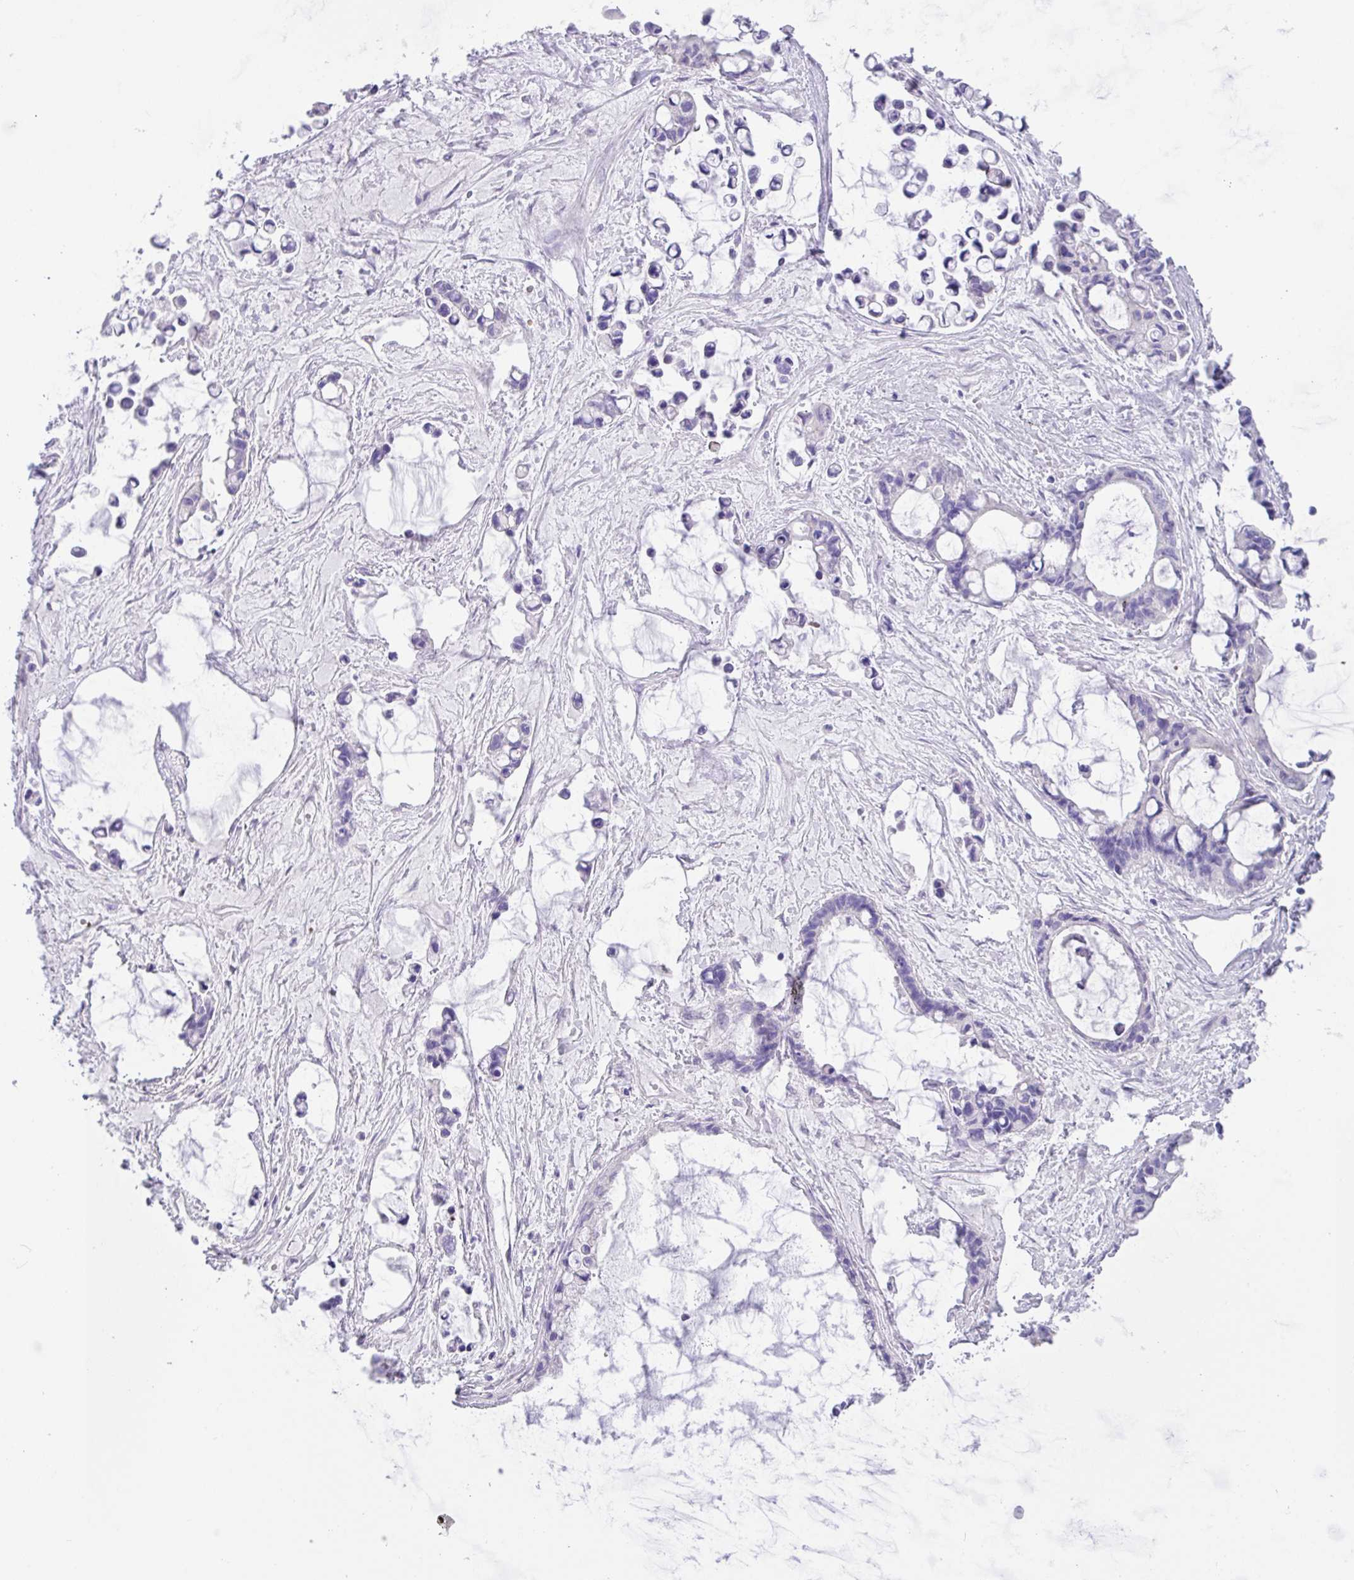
{"staining": {"intensity": "negative", "quantity": "none", "location": "none"}, "tissue": "ovarian cancer", "cell_type": "Tumor cells", "image_type": "cancer", "snomed": [{"axis": "morphology", "description": "Cystadenocarcinoma, mucinous, NOS"}, {"axis": "topography", "description": "Ovary"}], "caption": "DAB immunohistochemical staining of human ovarian cancer (mucinous cystadenocarcinoma) displays no significant staining in tumor cells.", "gene": "MRM2", "patient": {"sex": "female", "age": 63}}